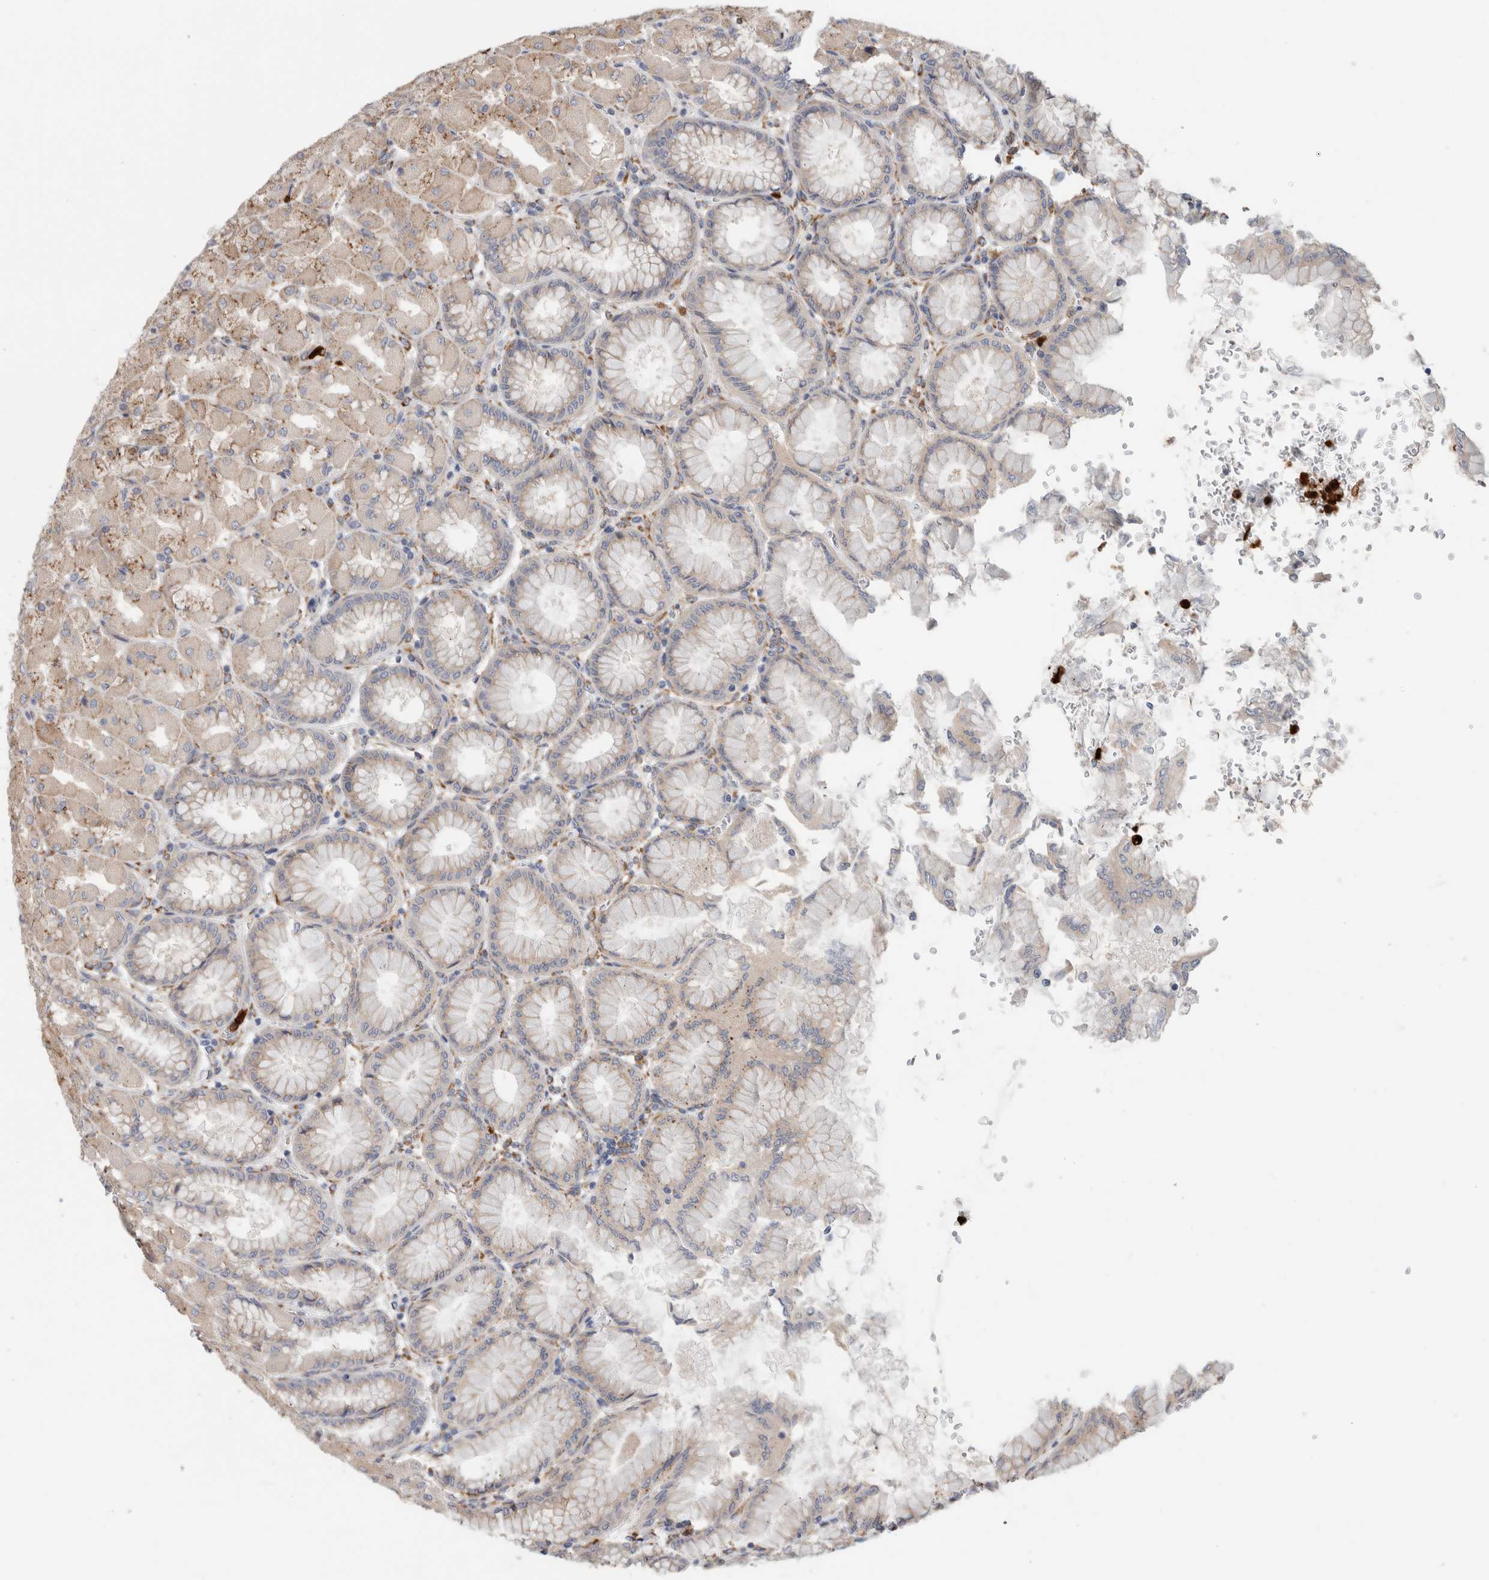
{"staining": {"intensity": "moderate", "quantity": "25%-75%", "location": "cytoplasmic/membranous"}, "tissue": "stomach", "cell_type": "Glandular cells", "image_type": "normal", "snomed": [{"axis": "morphology", "description": "Normal tissue, NOS"}, {"axis": "topography", "description": "Stomach, upper"}], "caption": "High-magnification brightfield microscopy of unremarkable stomach stained with DAB (3,3'-diaminobenzidine) (brown) and counterstained with hematoxylin (blue). glandular cells exhibit moderate cytoplasmic/membranous expression is appreciated in about25%-75% of cells. The staining was performed using DAB to visualize the protein expression in brown, while the nuclei were stained in blue with hematoxylin (Magnification: 20x).", "gene": "P4HA1", "patient": {"sex": "female", "age": 56}}